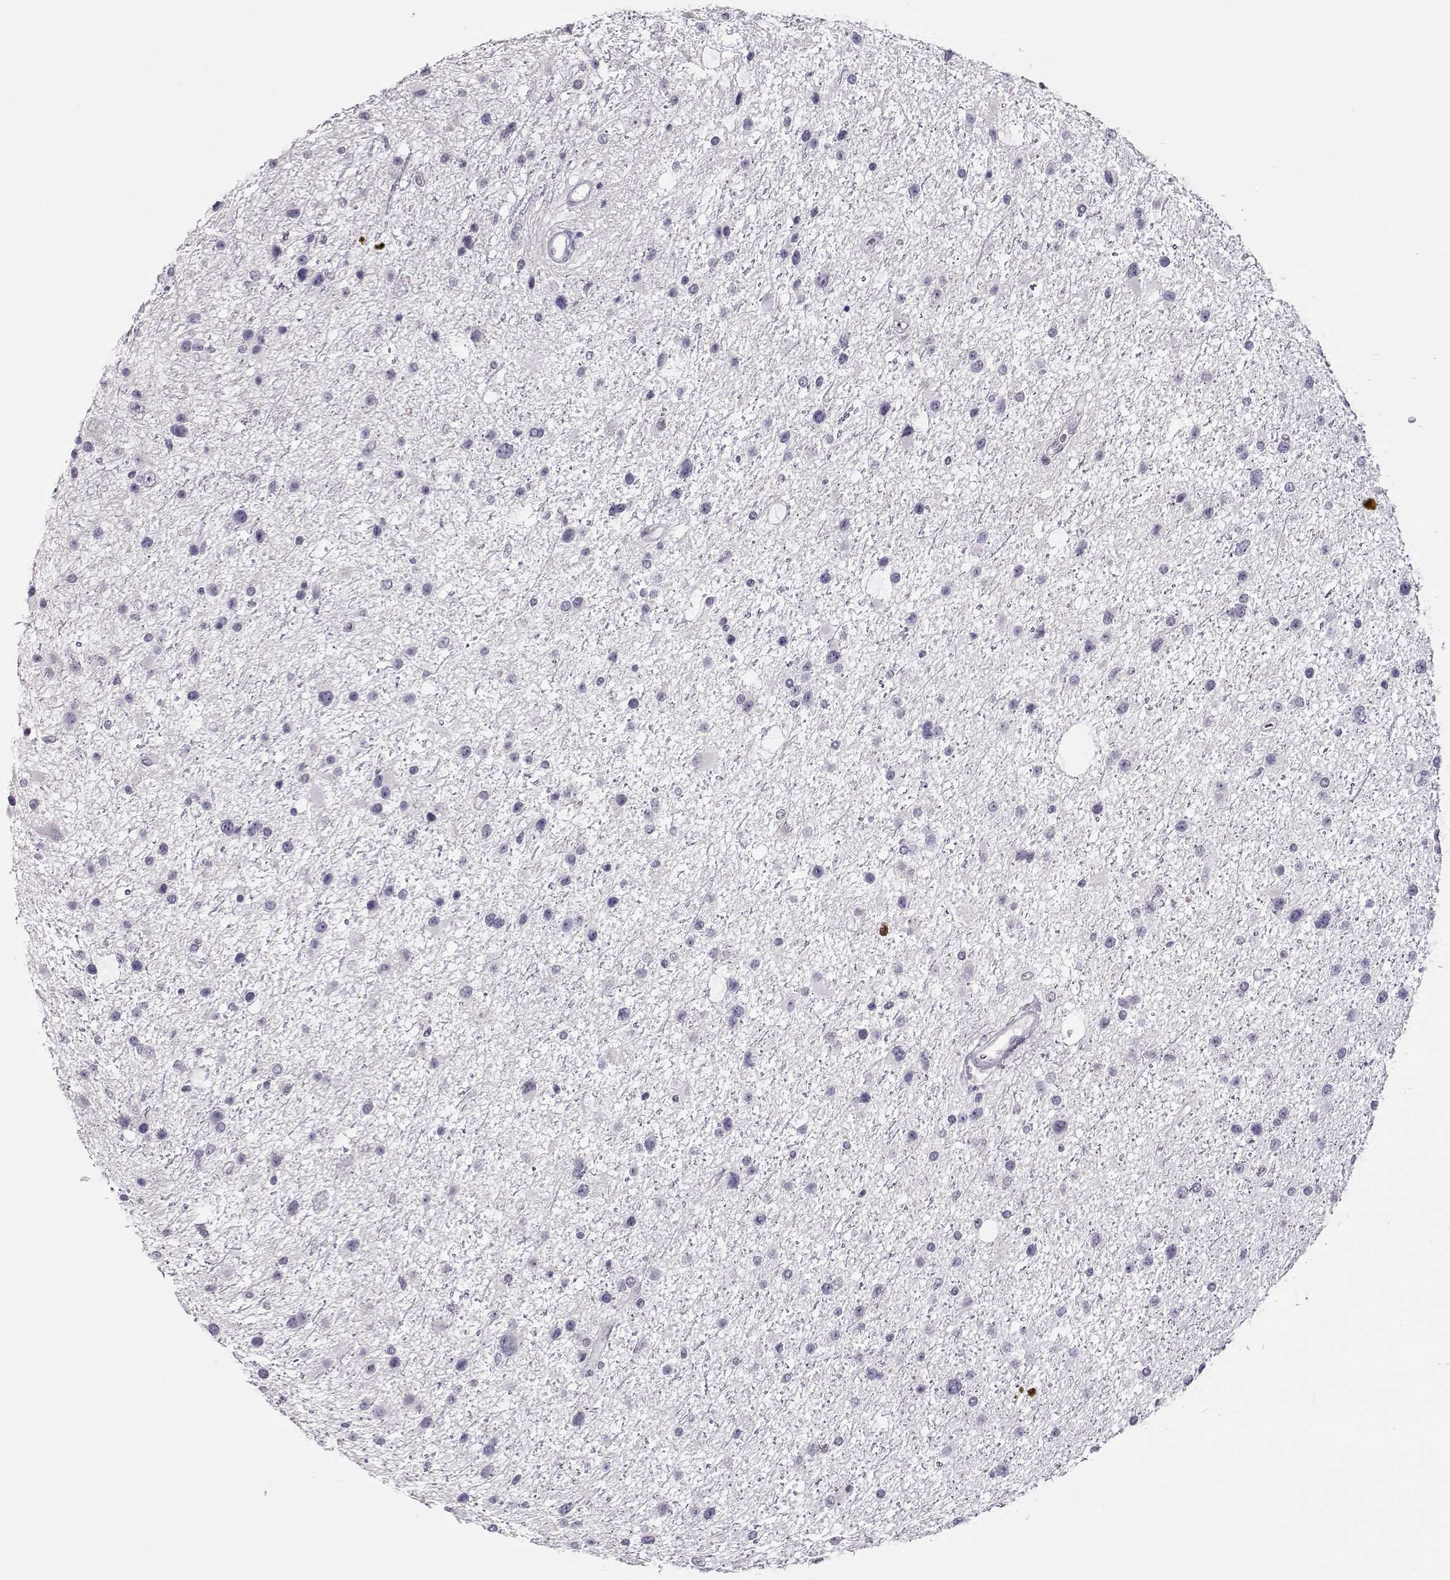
{"staining": {"intensity": "negative", "quantity": "none", "location": "none"}, "tissue": "glioma", "cell_type": "Tumor cells", "image_type": "cancer", "snomed": [{"axis": "morphology", "description": "Glioma, malignant, Low grade"}, {"axis": "topography", "description": "Brain"}], "caption": "IHC image of human glioma stained for a protein (brown), which demonstrates no expression in tumor cells.", "gene": "SGO1", "patient": {"sex": "female", "age": 32}}